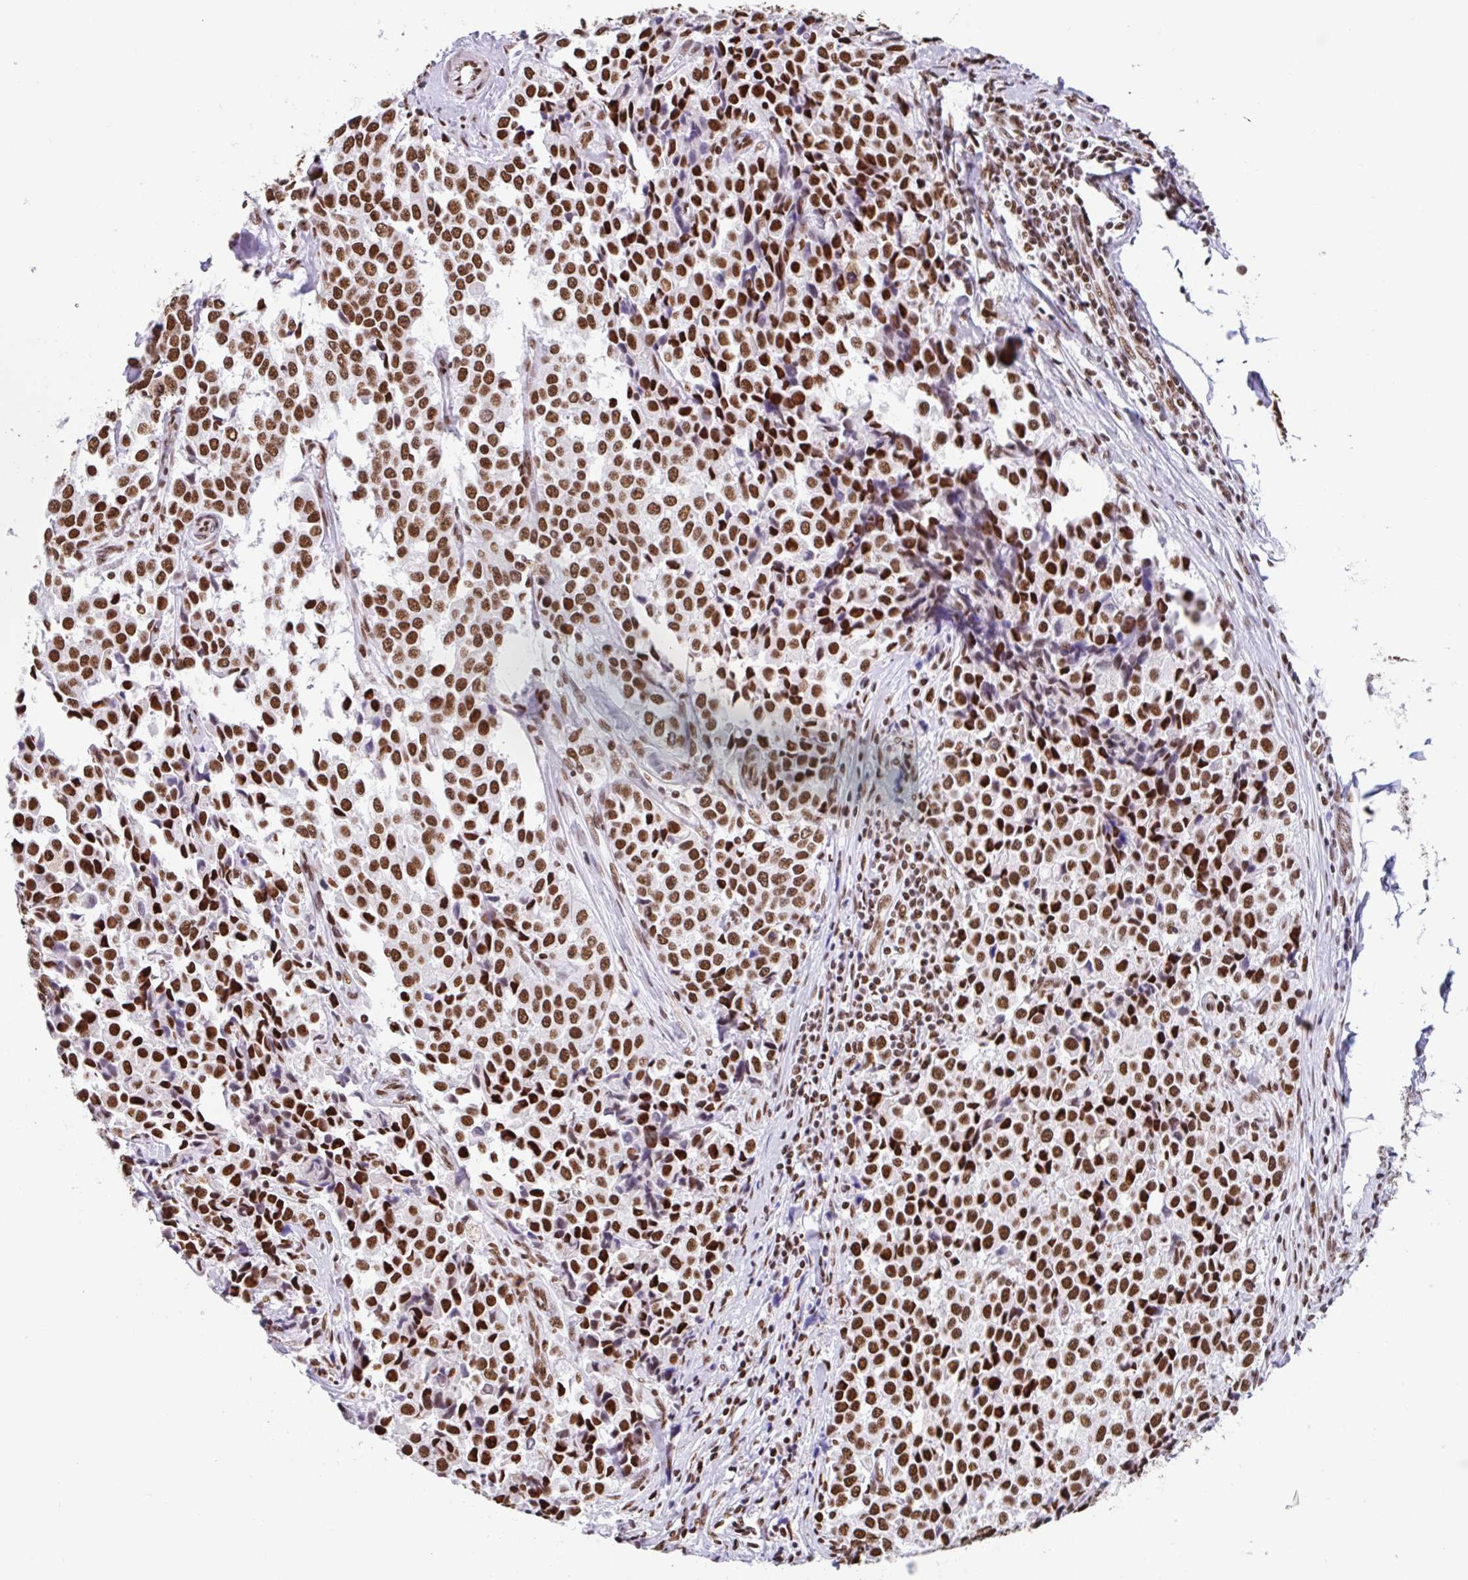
{"staining": {"intensity": "strong", "quantity": ">75%", "location": "nuclear"}, "tissue": "breast cancer", "cell_type": "Tumor cells", "image_type": "cancer", "snomed": [{"axis": "morphology", "description": "Duct carcinoma"}, {"axis": "topography", "description": "Breast"}], "caption": "Breast cancer (invasive ductal carcinoma) tissue exhibits strong nuclear staining in approximately >75% of tumor cells, visualized by immunohistochemistry.", "gene": "KHDRBS1", "patient": {"sex": "female", "age": 80}}